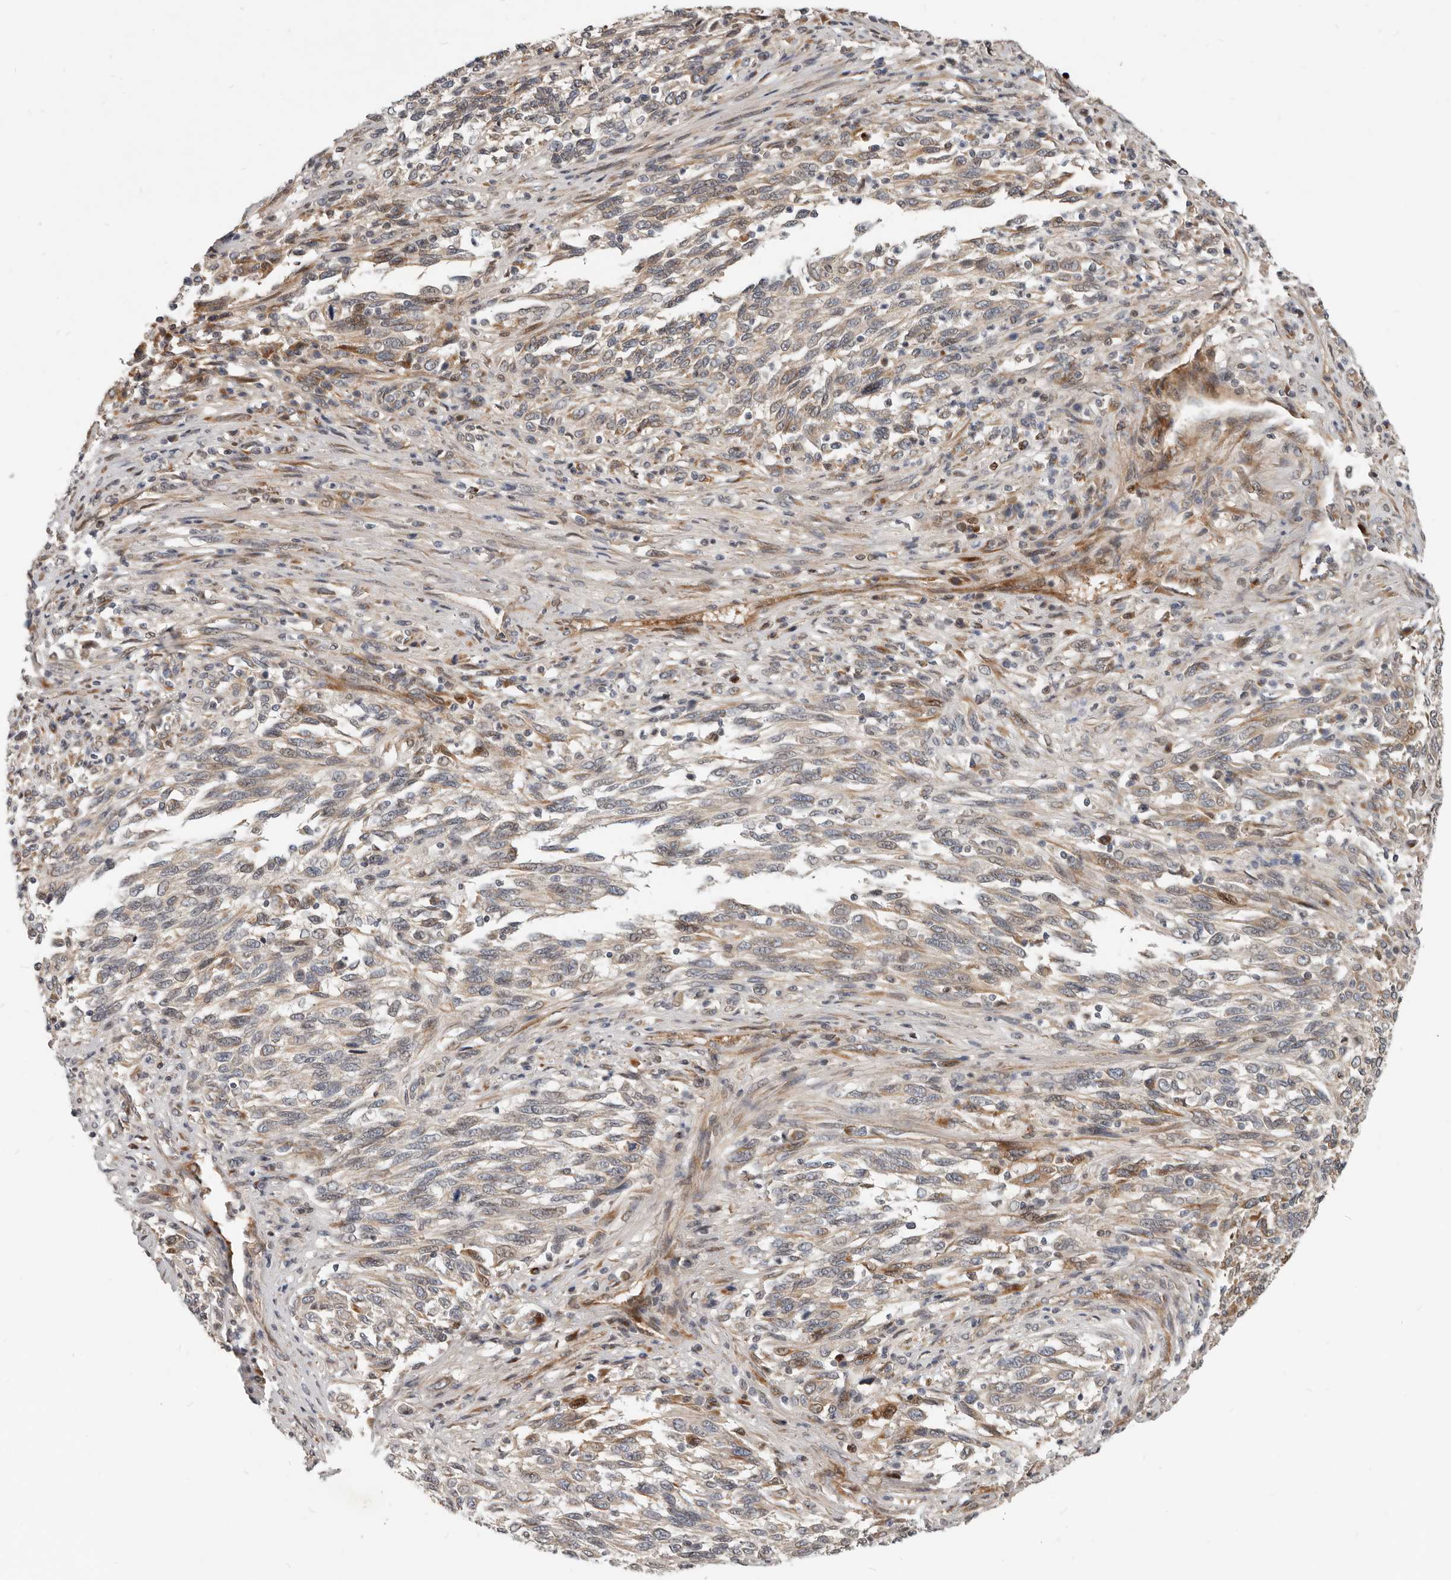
{"staining": {"intensity": "weak", "quantity": "<25%", "location": "cytoplasmic/membranous"}, "tissue": "melanoma", "cell_type": "Tumor cells", "image_type": "cancer", "snomed": [{"axis": "morphology", "description": "Malignant melanoma, Metastatic site"}, {"axis": "topography", "description": "Lymph node"}], "caption": "Image shows no significant protein expression in tumor cells of melanoma.", "gene": "NPY4R", "patient": {"sex": "male", "age": 61}}